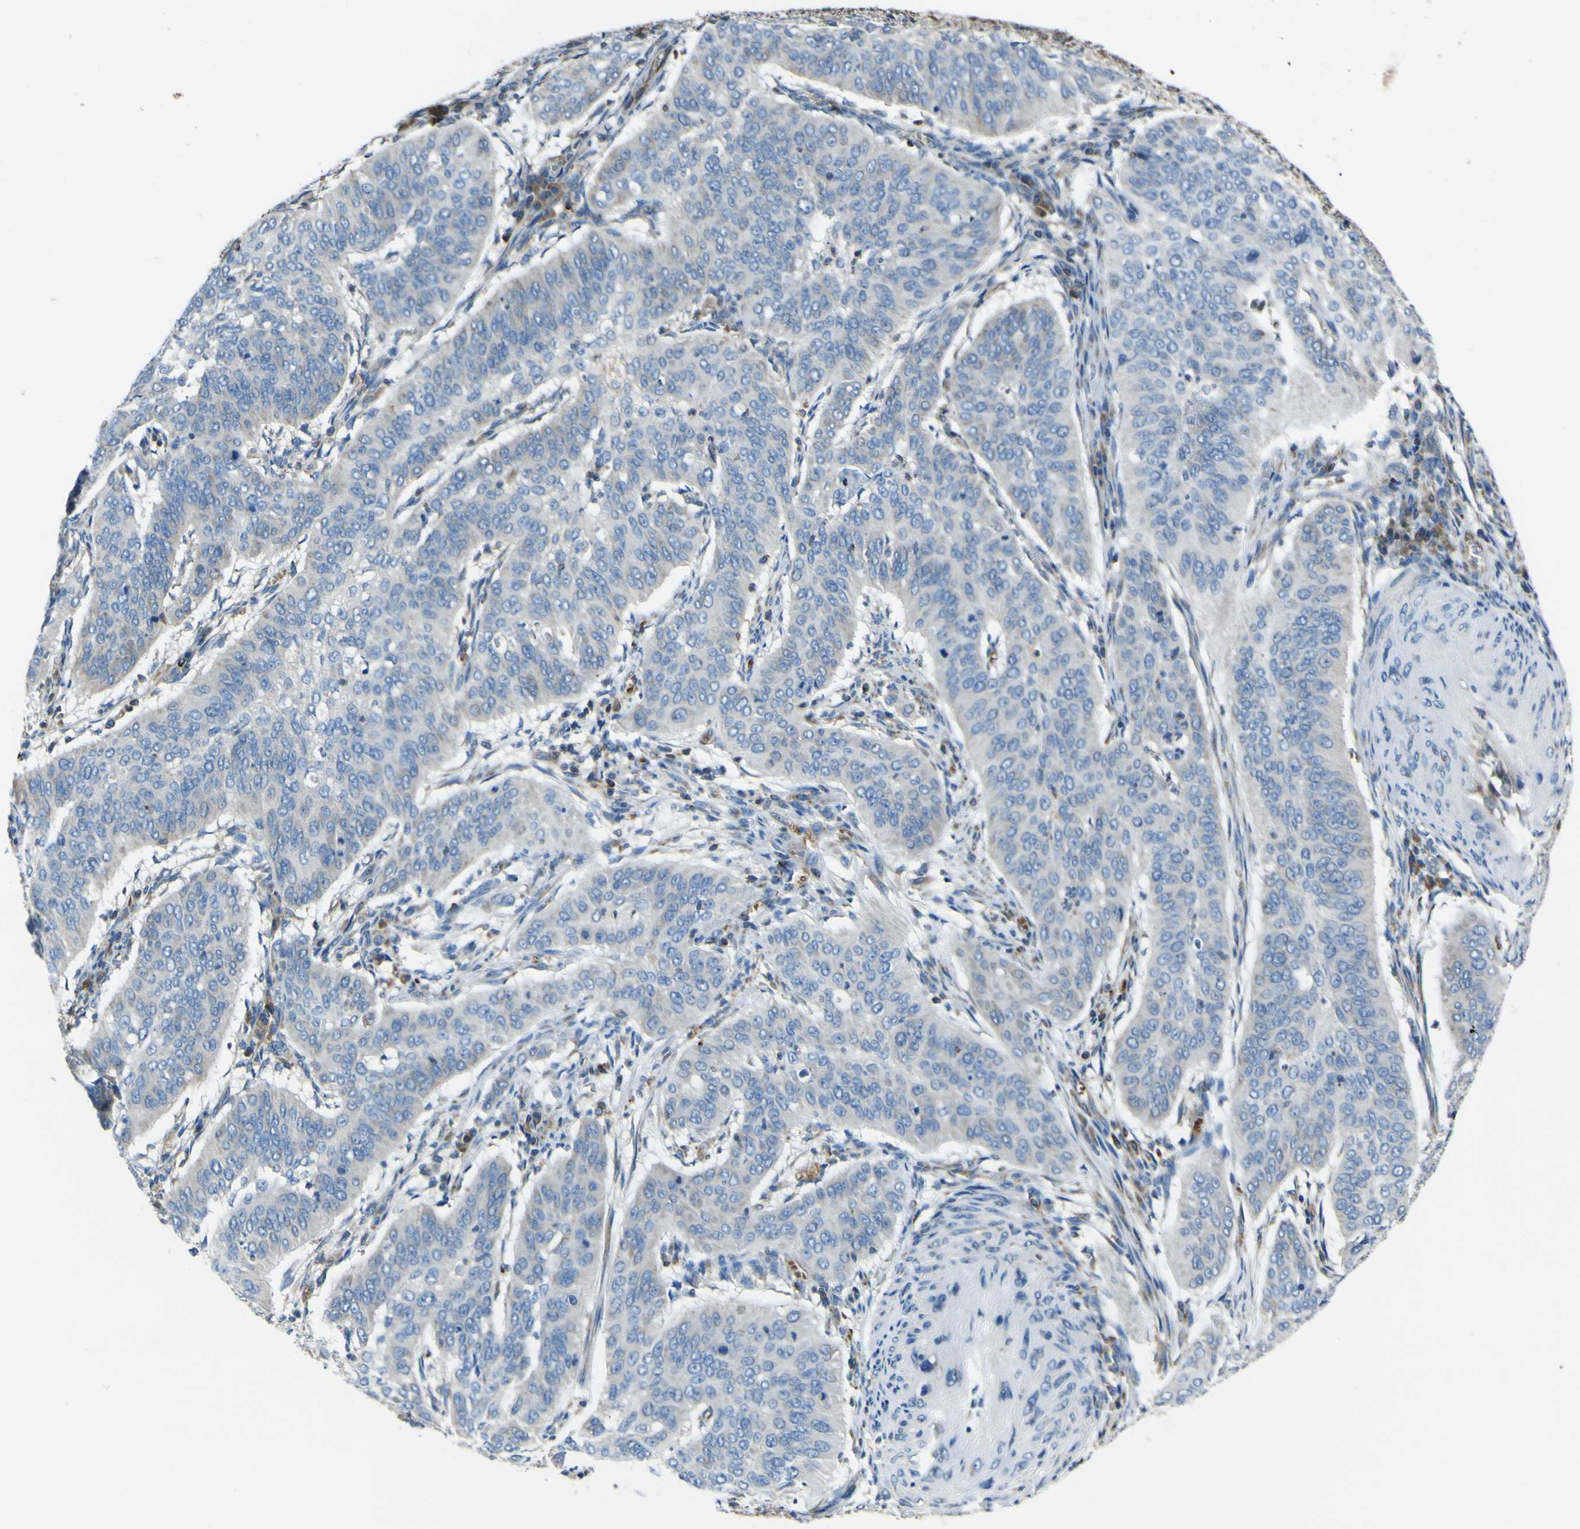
{"staining": {"intensity": "negative", "quantity": "none", "location": "none"}, "tissue": "cervical cancer", "cell_type": "Tumor cells", "image_type": "cancer", "snomed": [{"axis": "morphology", "description": "Normal tissue, NOS"}, {"axis": "morphology", "description": "Squamous cell carcinoma, NOS"}, {"axis": "topography", "description": "Cervix"}], "caption": "IHC micrograph of neoplastic tissue: human cervical cancer (squamous cell carcinoma) stained with DAB (3,3'-diaminobenzidine) demonstrates no significant protein staining in tumor cells.", "gene": "STIM1", "patient": {"sex": "female", "age": 39}}